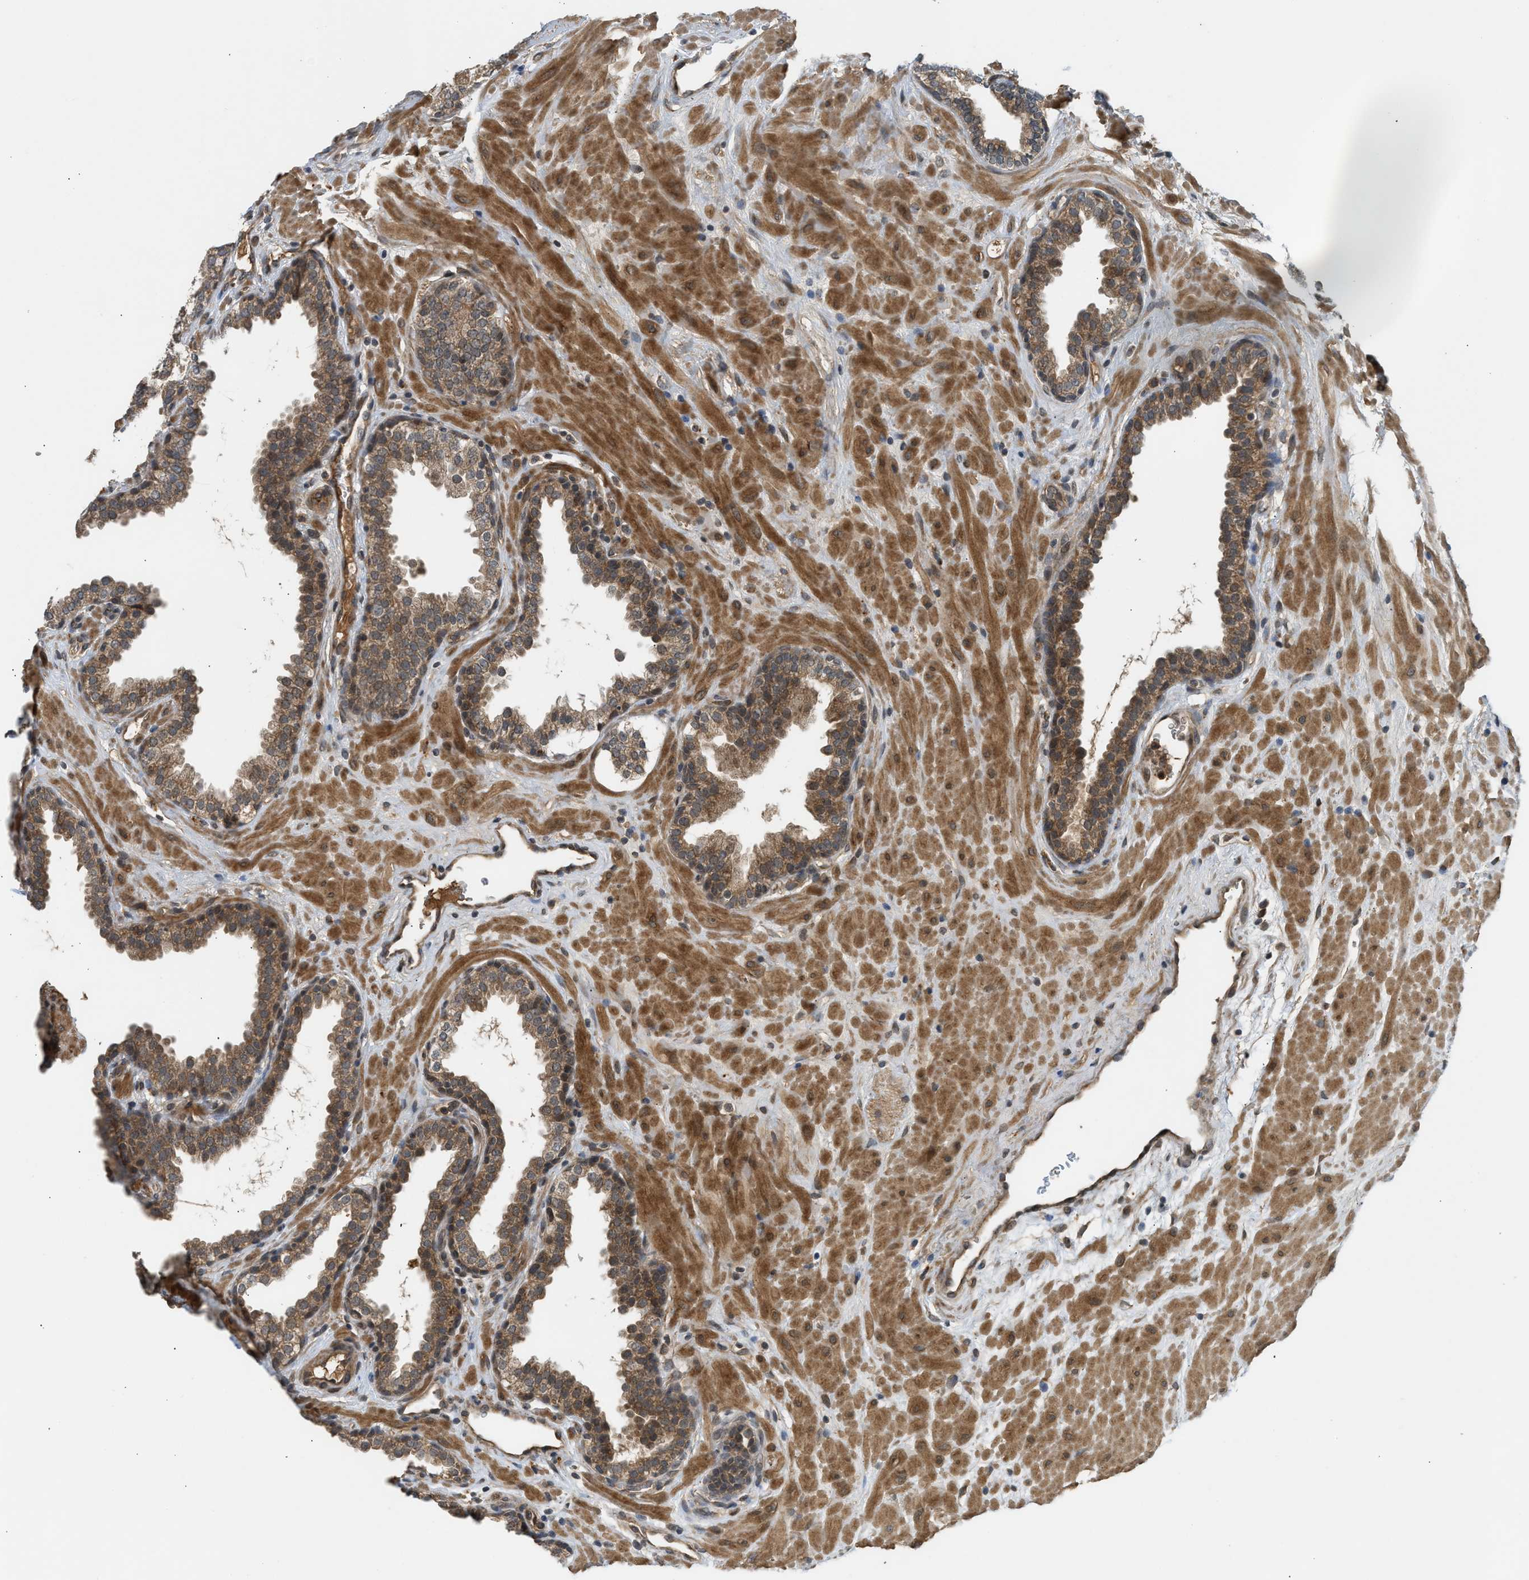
{"staining": {"intensity": "moderate", "quantity": ">75%", "location": "cytoplasmic/membranous"}, "tissue": "prostate", "cell_type": "Glandular cells", "image_type": "normal", "snomed": [{"axis": "morphology", "description": "Normal tissue, NOS"}, {"axis": "topography", "description": "Prostate"}], "caption": "Brown immunohistochemical staining in normal prostate shows moderate cytoplasmic/membranous staining in approximately >75% of glandular cells.", "gene": "ADCY8", "patient": {"sex": "male", "age": 51}}